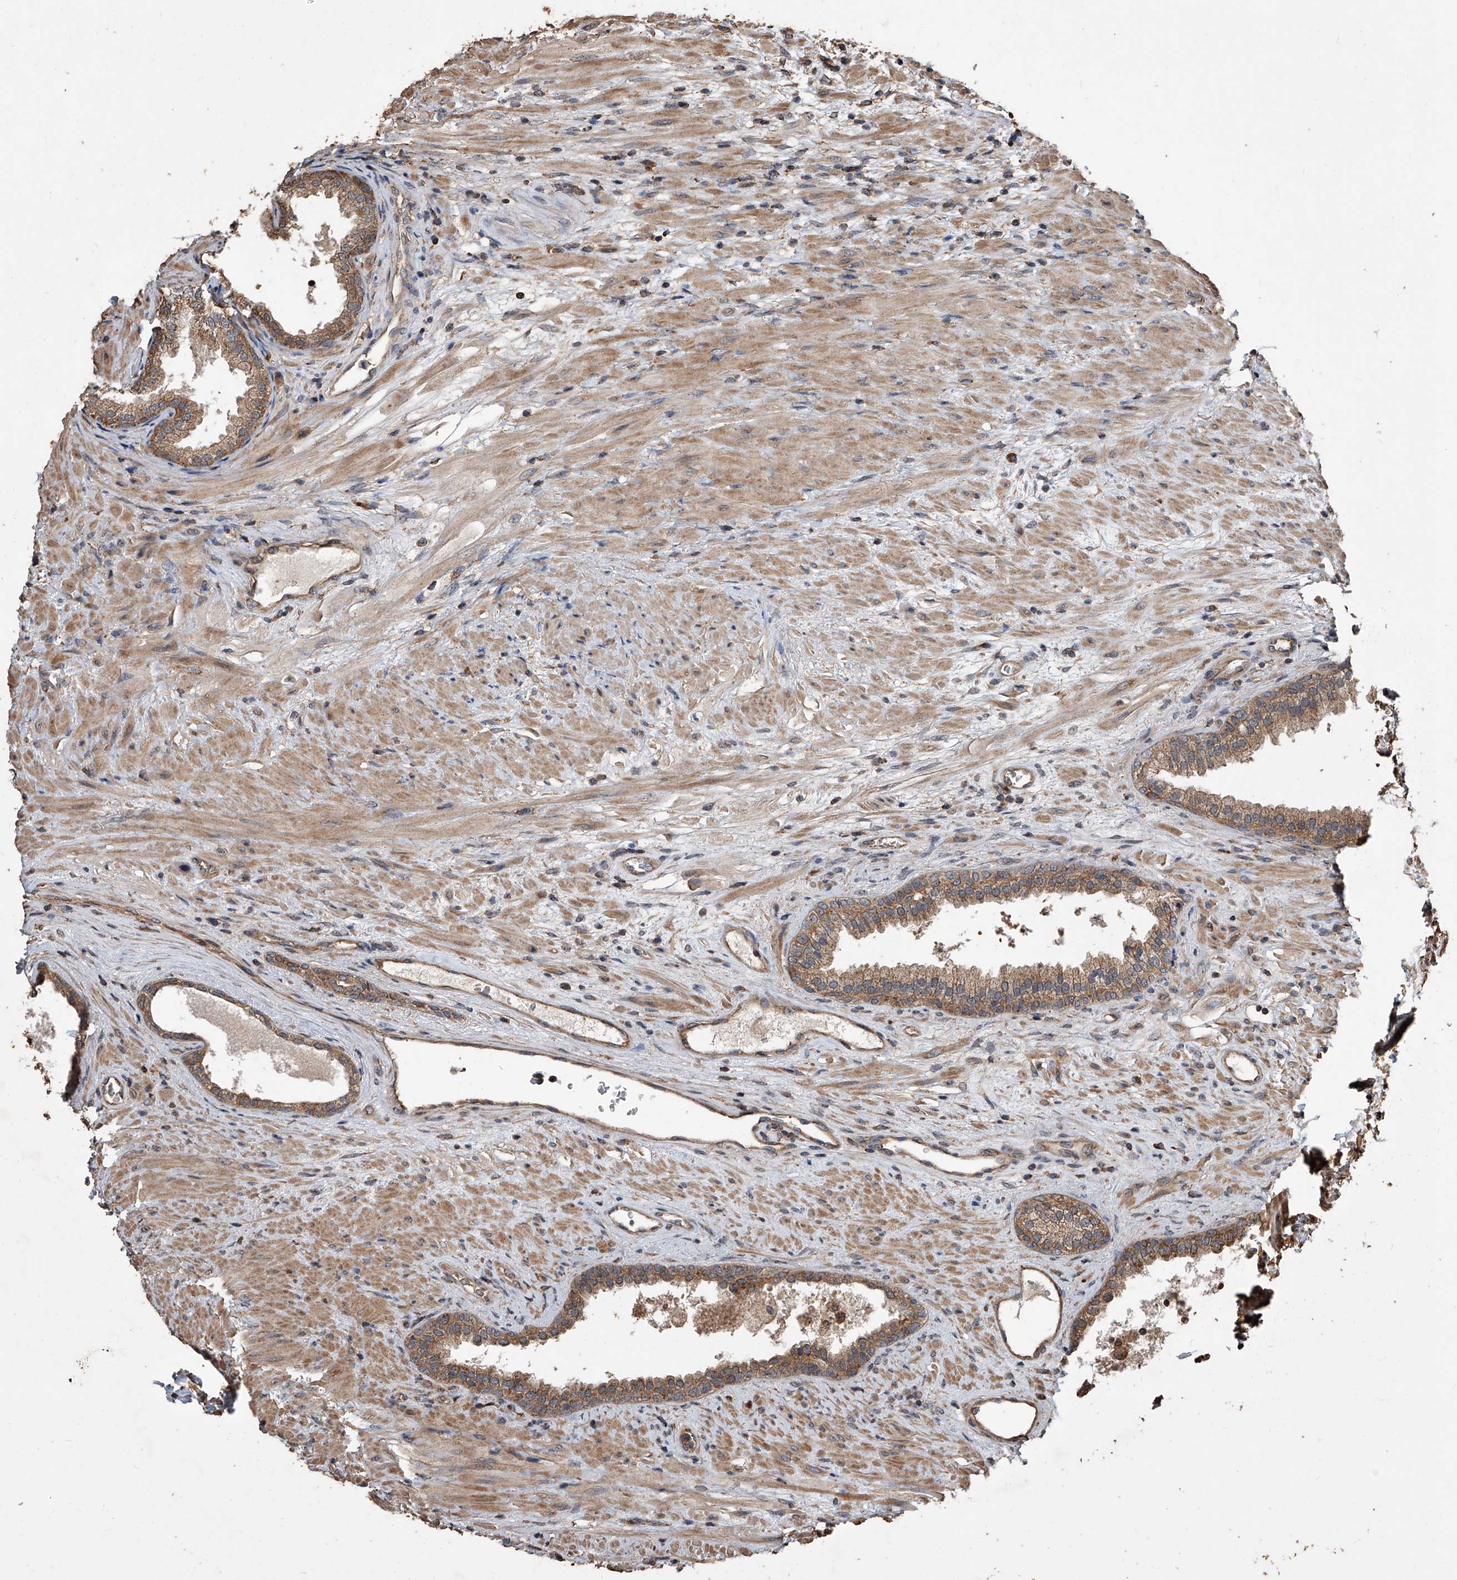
{"staining": {"intensity": "moderate", "quantity": ">75%", "location": "cytoplasmic/membranous"}, "tissue": "prostate", "cell_type": "Glandular cells", "image_type": "normal", "snomed": [{"axis": "morphology", "description": "Normal tissue, NOS"}, {"axis": "topography", "description": "Prostate"}], "caption": "Protein staining of unremarkable prostate exhibits moderate cytoplasmic/membranous positivity in approximately >75% of glandular cells. Using DAB (brown) and hematoxylin (blue) stains, captured at high magnification using brightfield microscopy.", "gene": "LTV1", "patient": {"sex": "male", "age": 76}}